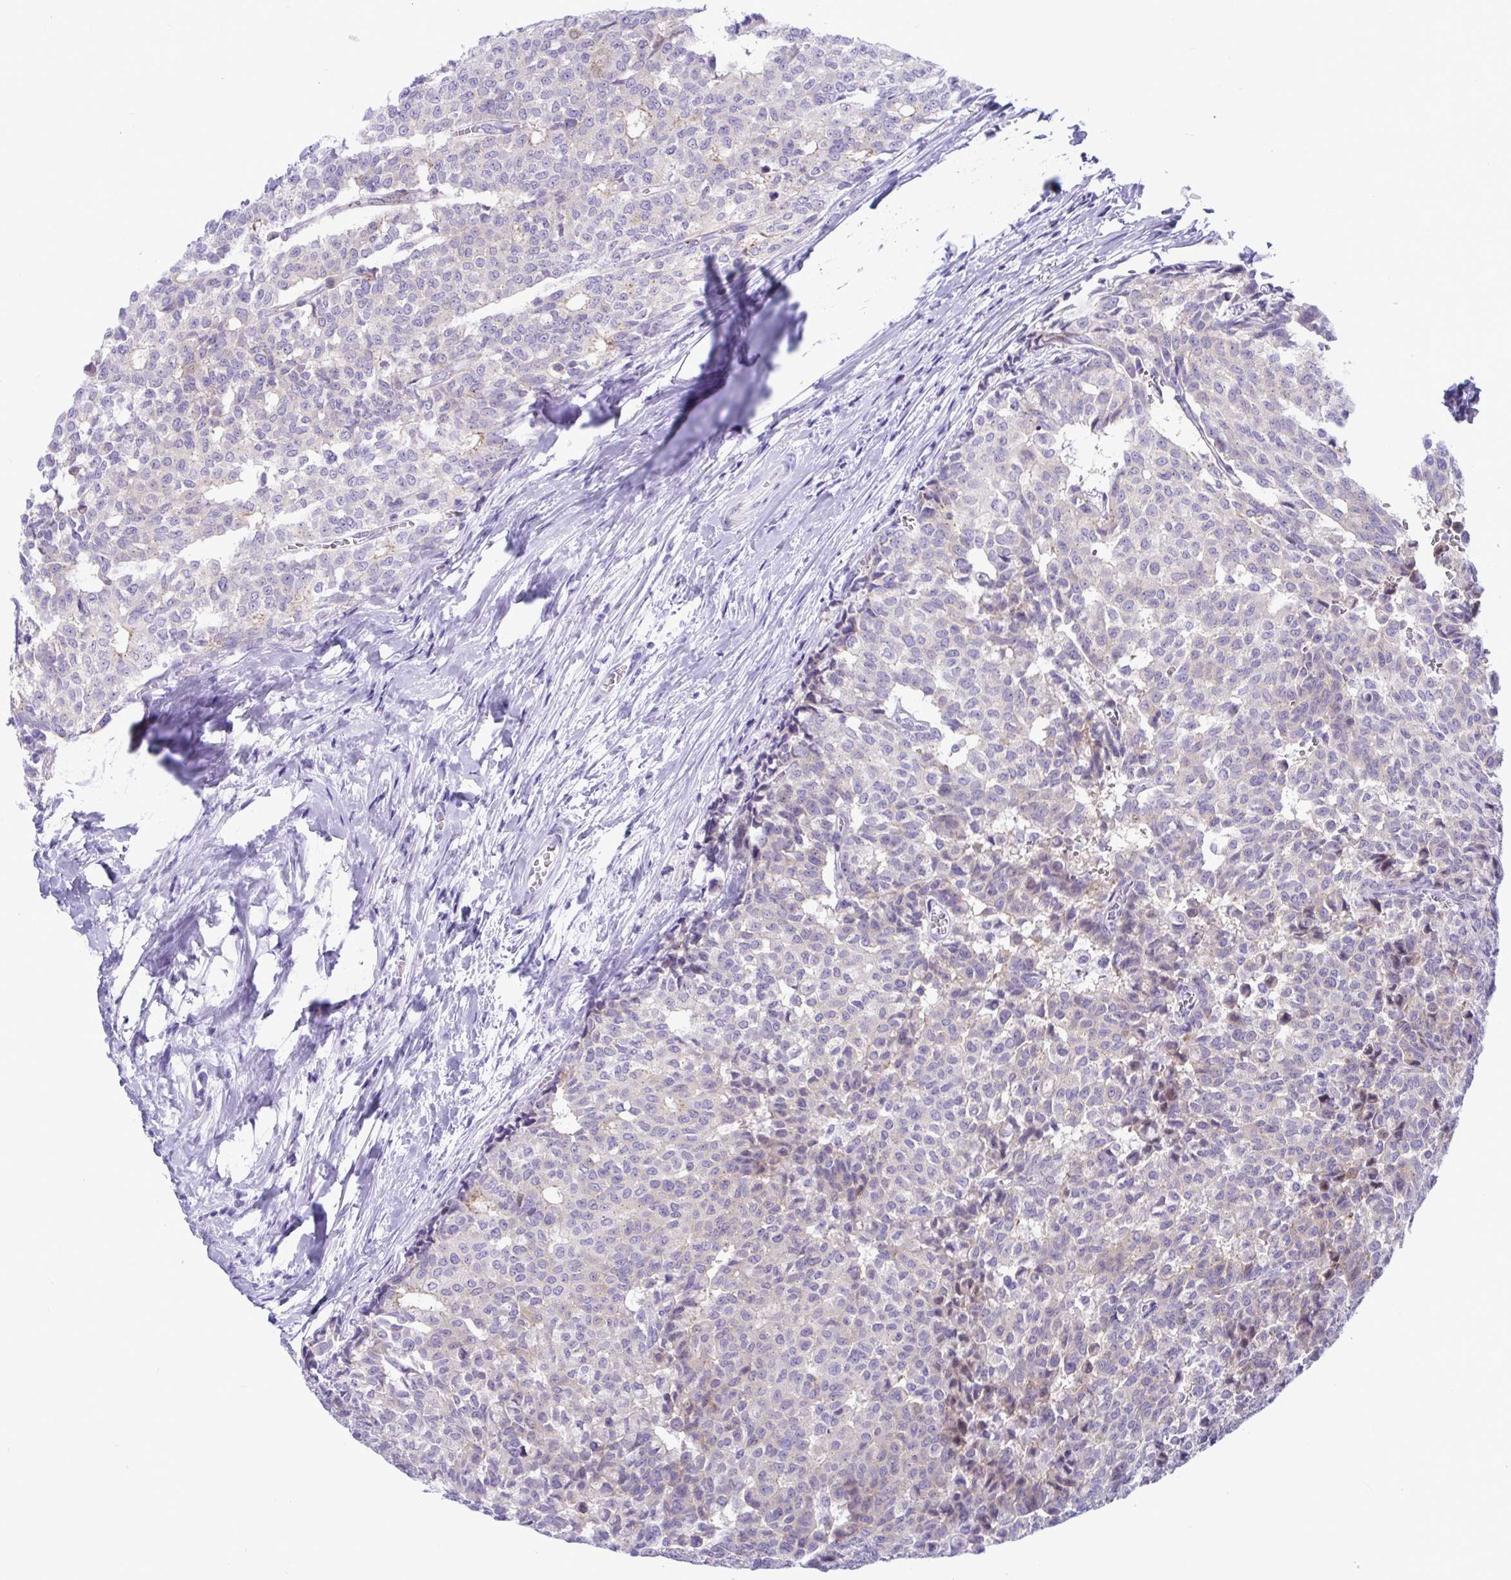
{"staining": {"intensity": "negative", "quantity": "none", "location": "none"}, "tissue": "breast cancer", "cell_type": "Tumor cells", "image_type": "cancer", "snomed": [{"axis": "morphology", "description": "Duct carcinoma"}, {"axis": "topography", "description": "Breast"}], "caption": "A histopathology image of breast infiltrating ductal carcinoma stained for a protein displays no brown staining in tumor cells. (Brightfield microscopy of DAB (3,3'-diaminobenzidine) IHC at high magnification).", "gene": "TTC30B", "patient": {"sex": "female", "age": 91}}